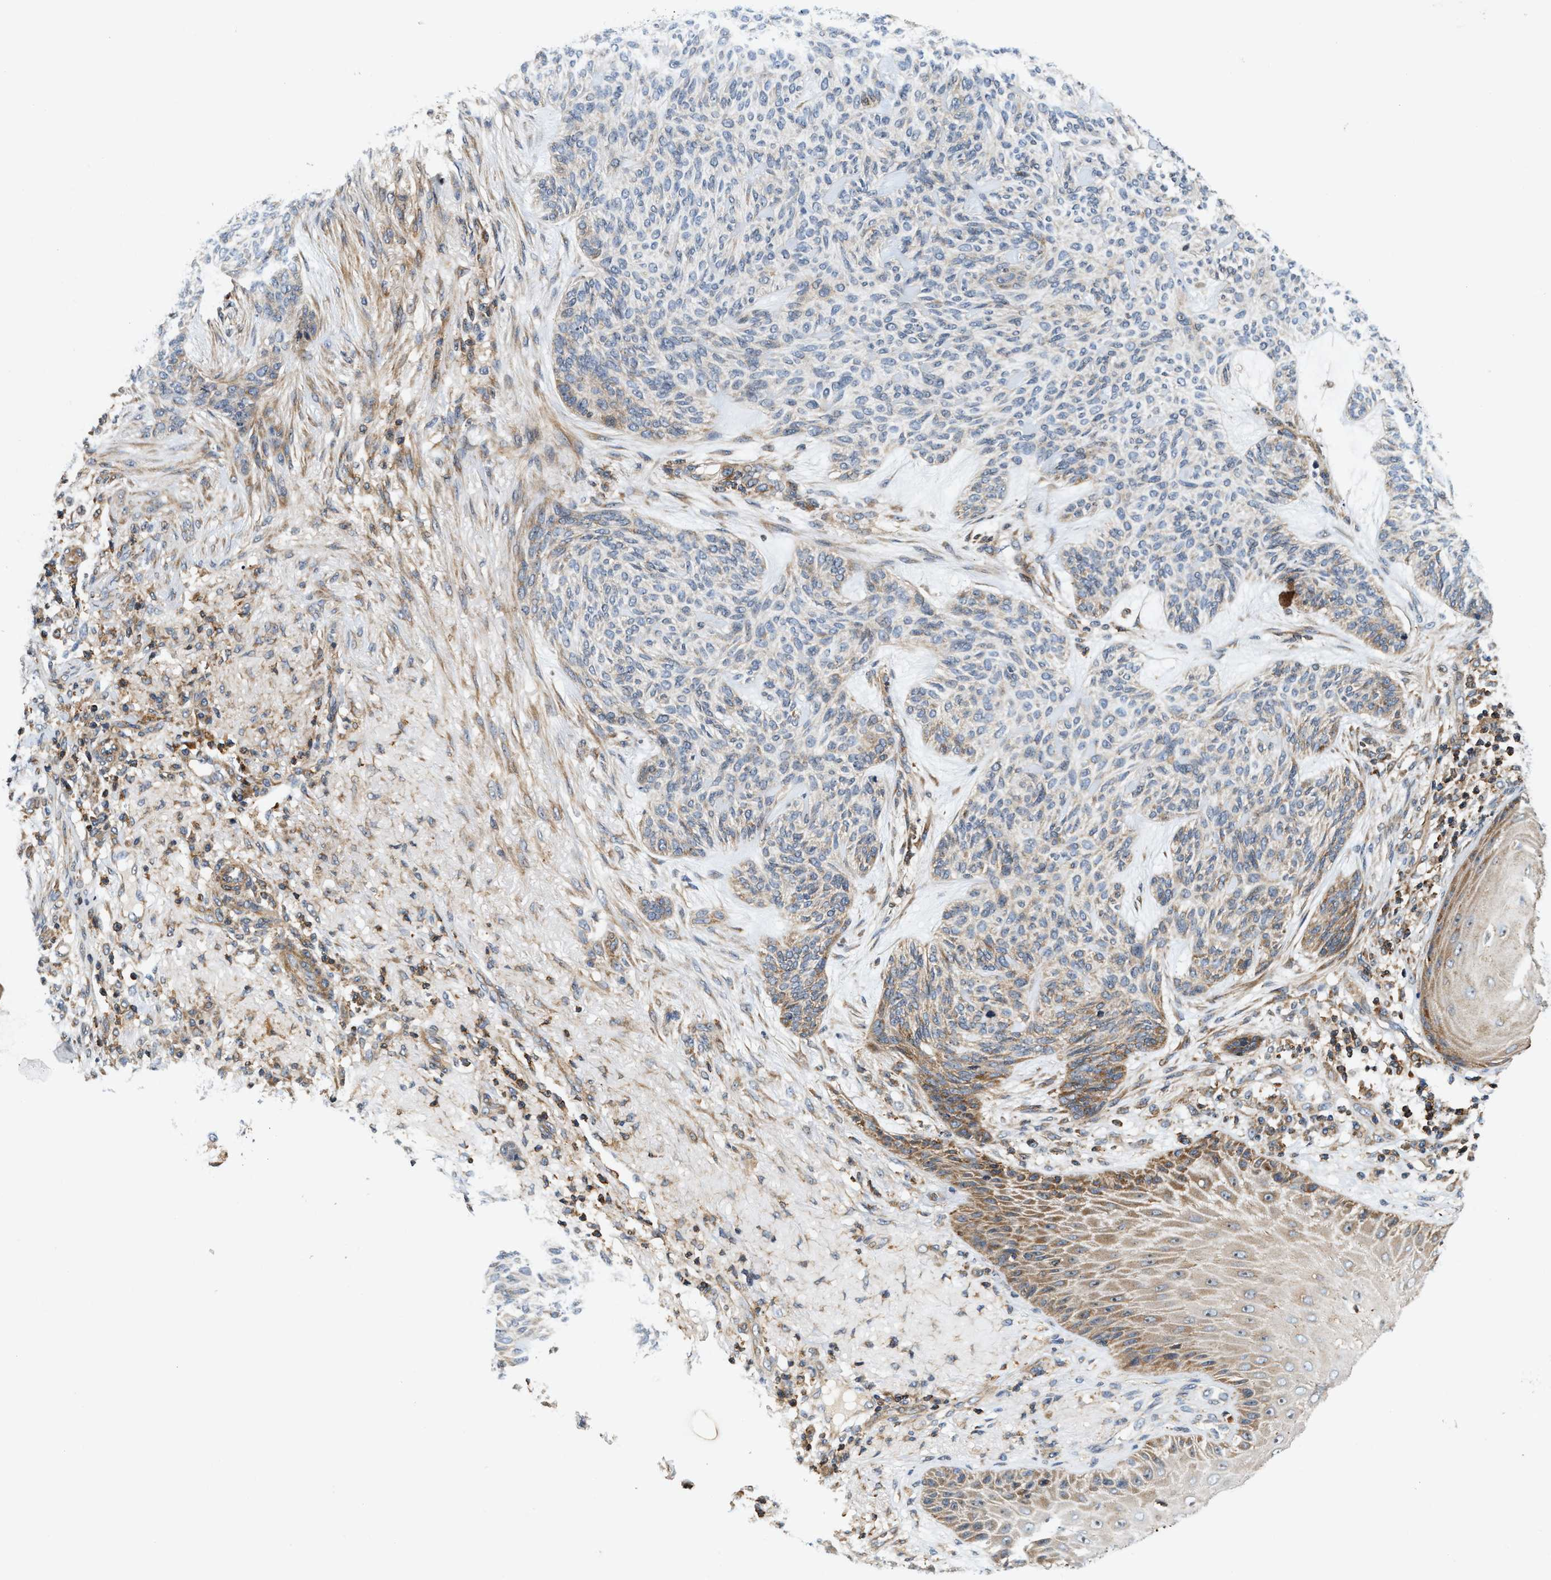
{"staining": {"intensity": "moderate", "quantity": "<25%", "location": "cytoplasmic/membranous"}, "tissue": "skin cancer", "cell_type": "Tumor cells", "image_type": "cancer", "snomed": [{"axis": "morphology", "description": "Basal cell carcinoma"}, {"axis": "topography", "description": "Skin"}], "caption": "A low amount of moderate cytoplasmic/membranous positivity is identified in approximately <25% of tumor cells in skin cancer tissue.", "gene": "SAMD9", "patient": {"sex": "male", "age": 55}}